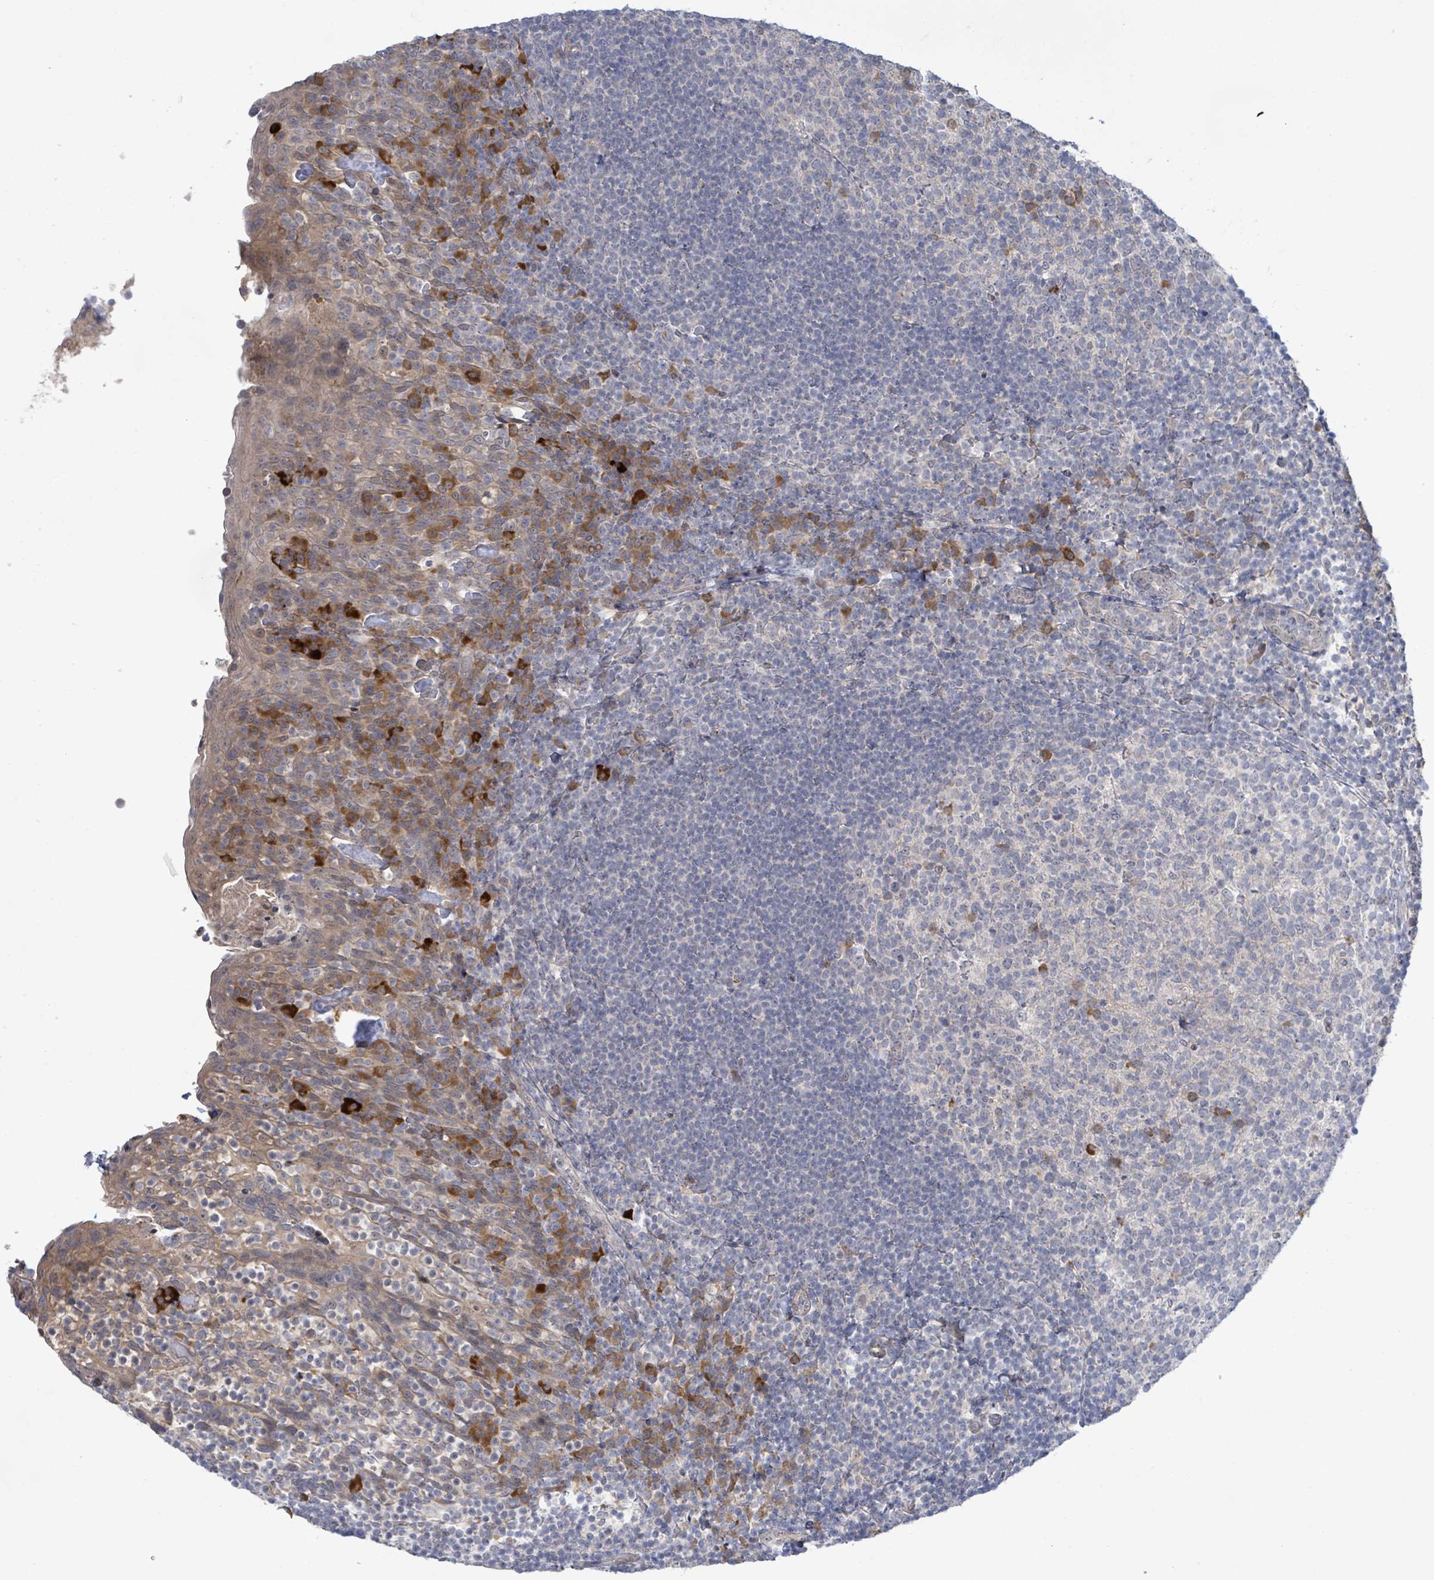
{"staining": {"intensity": "moderate", "quantity": "<25%", "location": "cytoplasmic/membranous"}, "tissue": "tonsil", "cell_type": "Germinal center cells", "image_type": "normal", "snomed": [{"axis": "morphology", "description": "Normal tissue, NOS"}, {"axis": "topography", "description": "Tonsil"}], "caption": "The micrograph exhibits immunohistochemical staining of benign tonsil. There is moderate cytoplasmic/membranous staining is appreciated in approximately <25% of germinal center cells. Nuclei are stained in blue.", "gene": "SLIT3", "patient": {"sex": "female", "age": 10}}